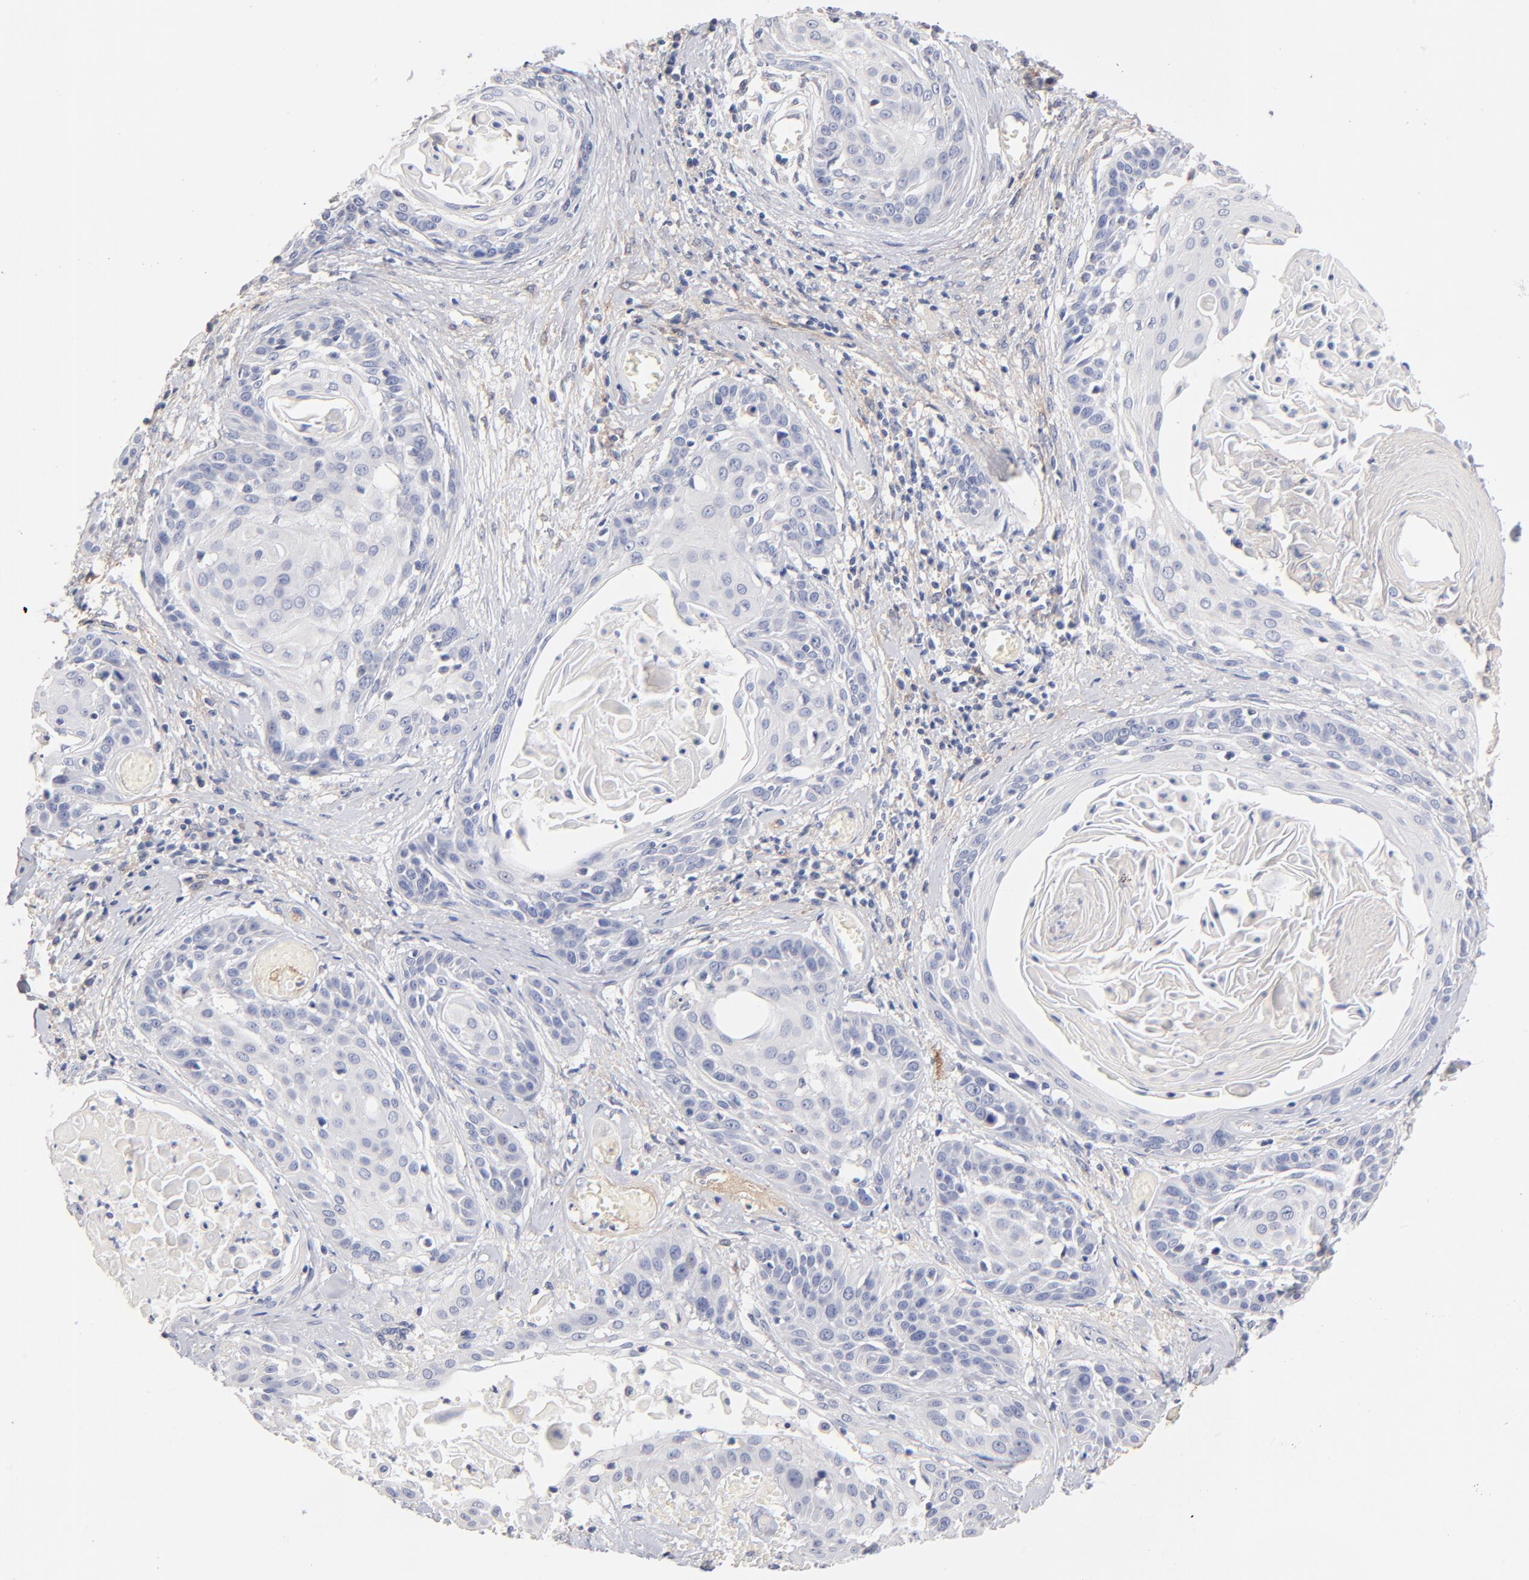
{"staining": {"intensity": "negative", "quantity": "none", "location": "none"}, "tissue": "cervical cancer", "cell_type": "Tumor cells", "image_type": "cancer", "snomed": [{"axis": "morphology", "description": "Squamous cell carcinoma, NOS"}, {"axis": "topography", "description": "Cervix"}], "caption": "DAB (3,3'-diaminobenzidine) immunohistochemical staining of cervical cancer (squamous cell carcinoma) reveals no significant expression in tumor cells. (Brightfield microscopy of DAB (3,3'-diaminobenzidine) IHC at high magnification).", "gene": "ITGA8", "patient": {"sex": "female", "age": 57}}